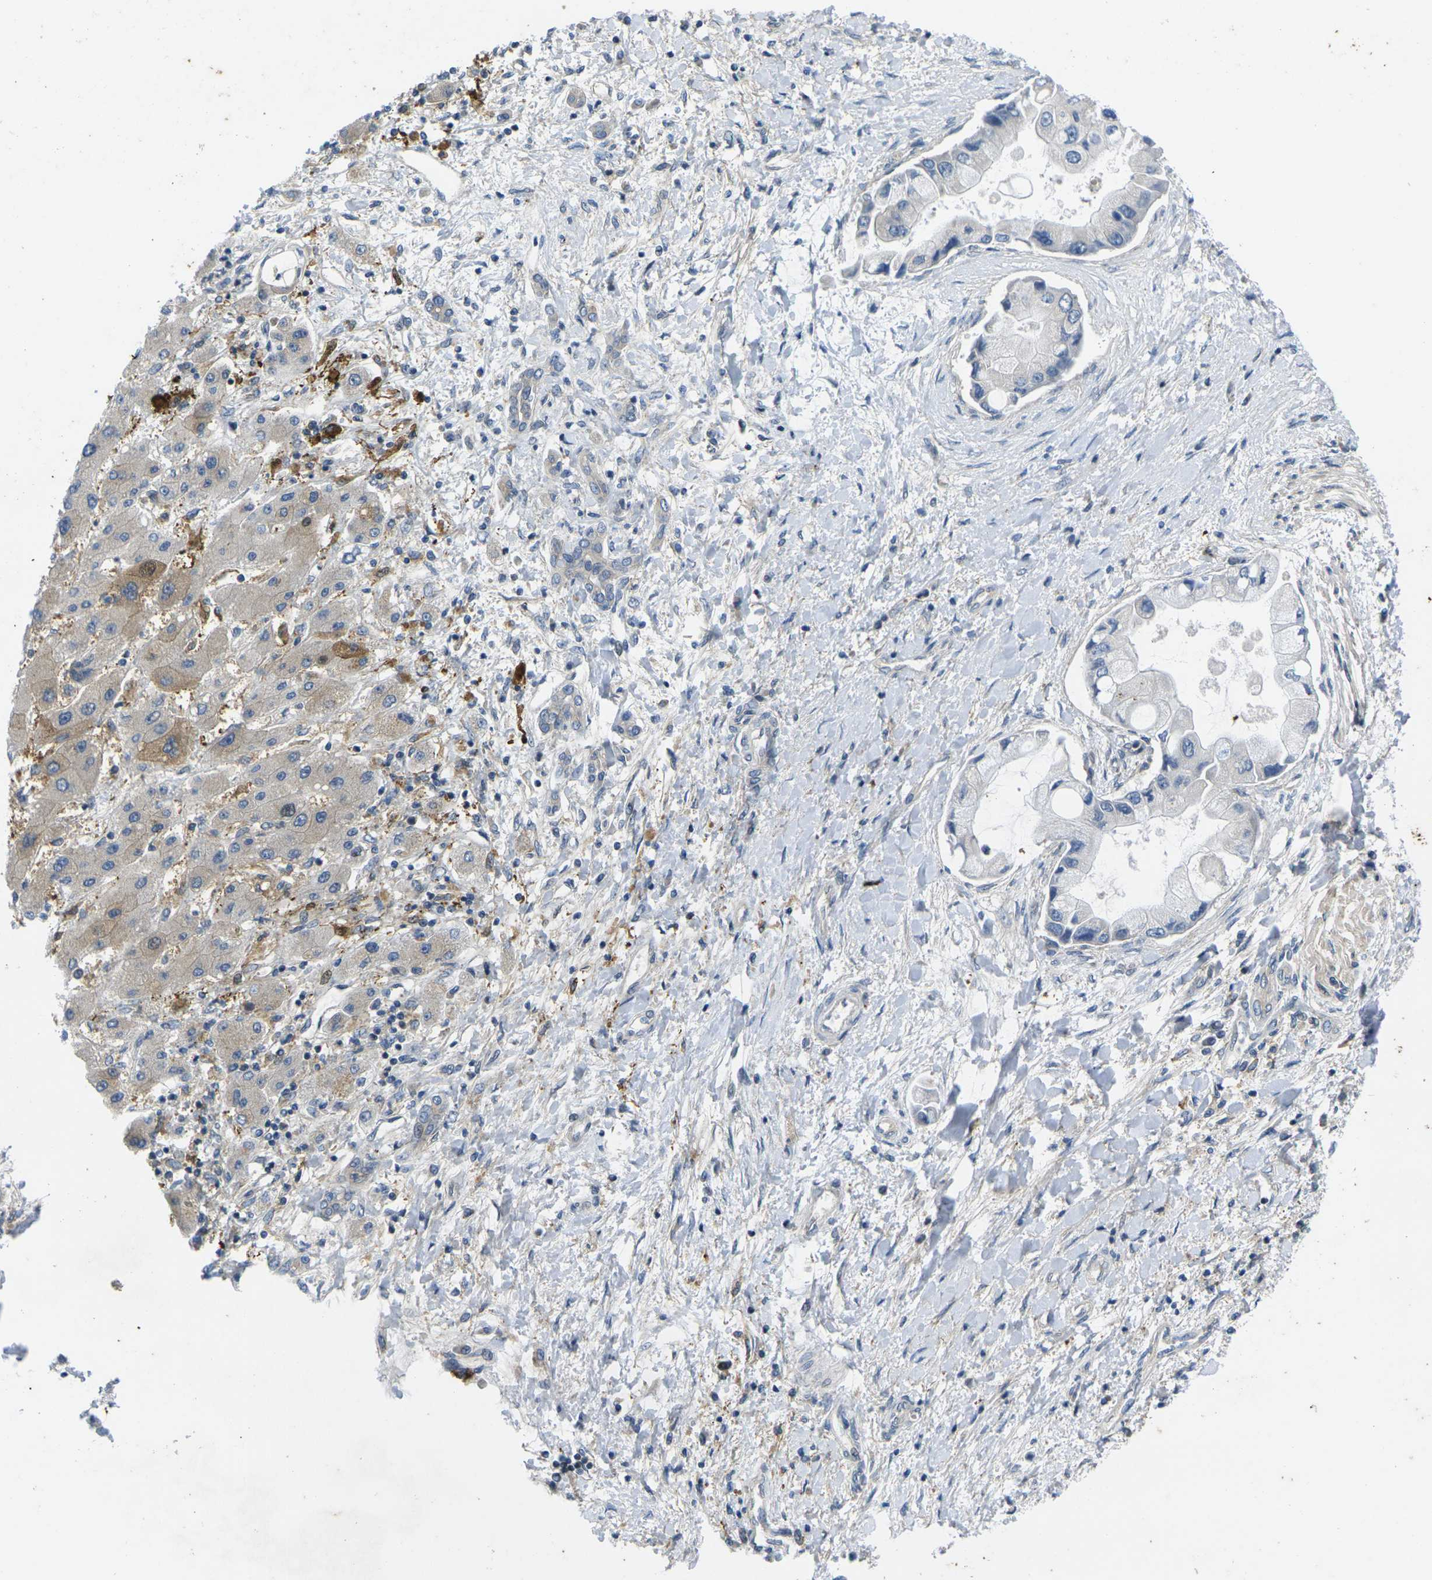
{"staining": {"intensity": "negative", "quantity": "none", "location": "none"}, "tissue": "liver cancer", "cell_type": "Tumor cells", "image_type": "cancer", "snomed": [{"axis": "morphology", "description": "Cholangiocarcinoma"}, {"axis": "topography", "description": "Liver"}], "caption": "High magnification brightfield microscopy of liver cholangiocarcinoma stained with DAB (3,3'-diaminobenzidine) (brown) and counterstained with hematoxylin (blue): tumor cells show no significant expression. Nuclei are stained in blue.", "gene": "ROBO2", "patient": {"sex": "male", "age": 50}}